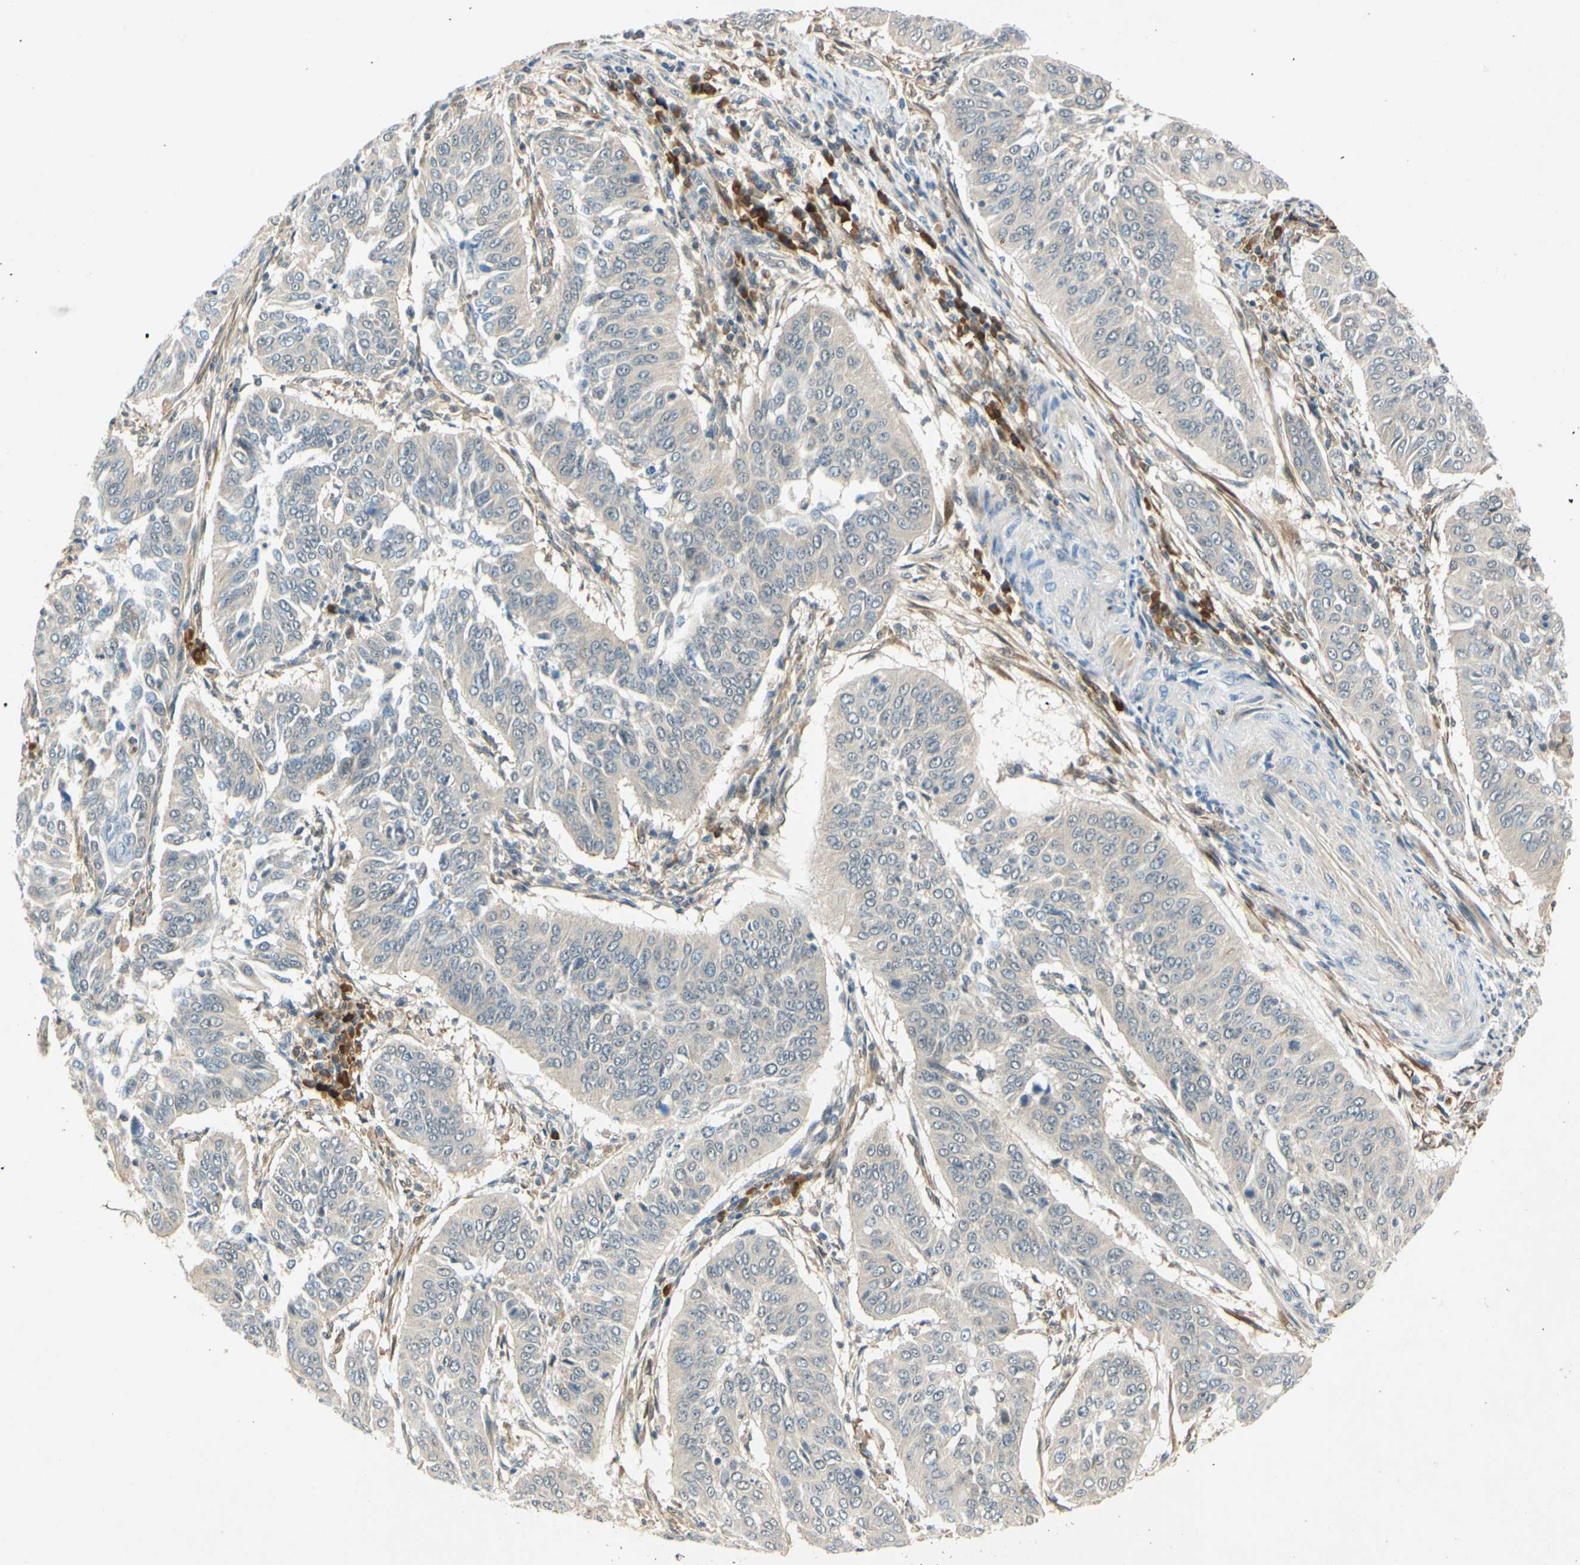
{"staining": {"intensity": "weak", "quantity": ">75%", "location": "cytoplasmic/membranous"}, "tissue": "cervical cancer", "cell_type": "Tumor cells", "image_type": "cancer", "snomed": [{"axis": "morphology", "description": "Normal tissue, NOS"}, {"axis": "morphology", "description": "Squamous cell carcinoma, NOS"}, {"axis": "topography", "description": "Cervix"}], "caption": "About >75% of tumor cells in cervical squamous cell carcinoma reveal weak cytoplasmic/membranous protein expression as visualized by brown immunohistochemical staining.", "gene": "WIPI1", "patient": {"sex": "female", "age": 39}}